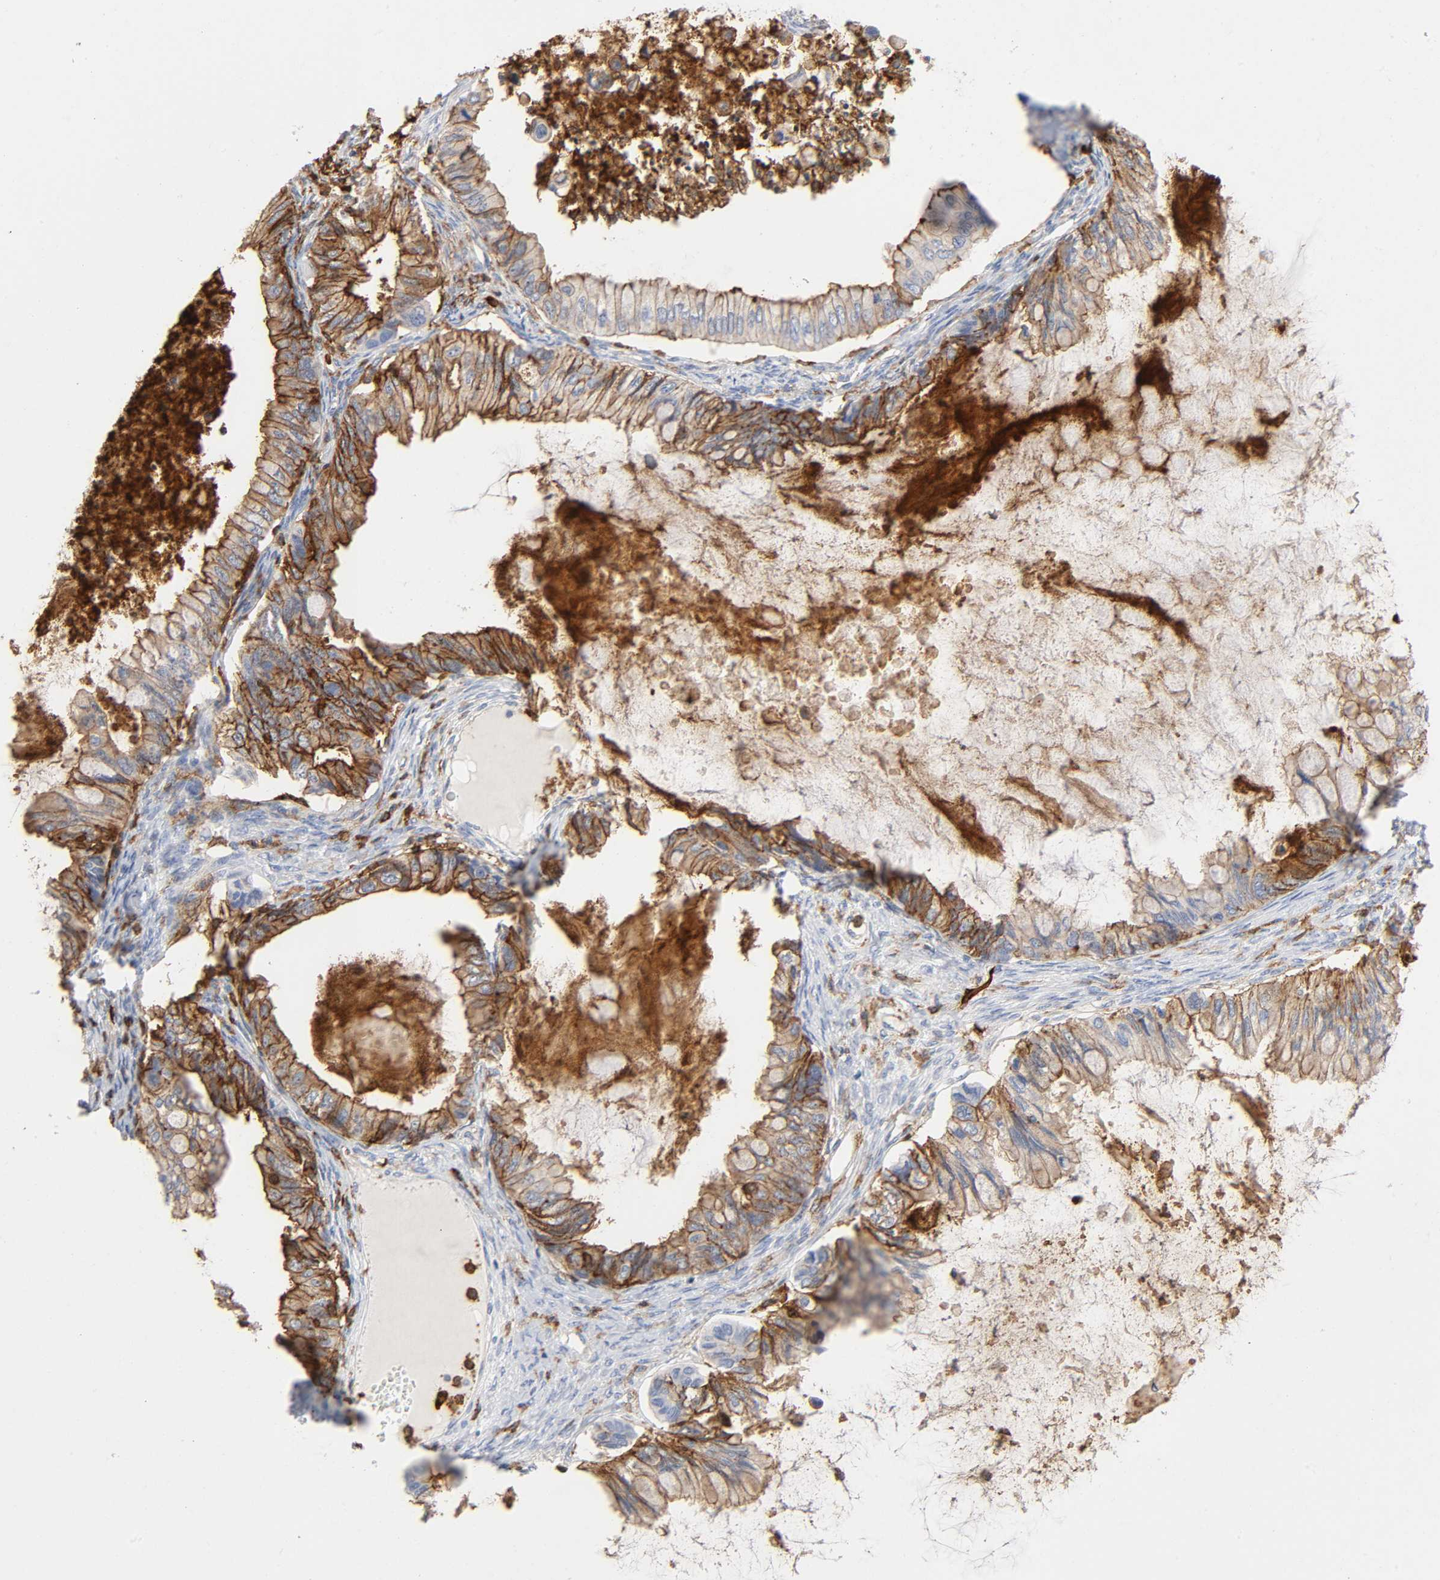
{"staining": {"intensity": "moderate", "quantity": "25%-75%", "location": "cytoplasmic/membranous"}, "tissue": "ovarian cancer", "cell_type": "Tumor cells", "image_type": "cancer", "snomed": [{"axis": "morphology", "description": "Cystadenocarcinoma, mucinous, NOS"}, {"axis": "topography", "description": "Ovary"}], "caption": "Immunohistochemical staining of ovarian mucinous cystadenocarcinoma shows medium levels of moderate cytoplasmic/membranous positivity in approximately 25%-75% of tumor cells.", "gene": "LYN", "patient": {"sex": "female", "age": 80}}